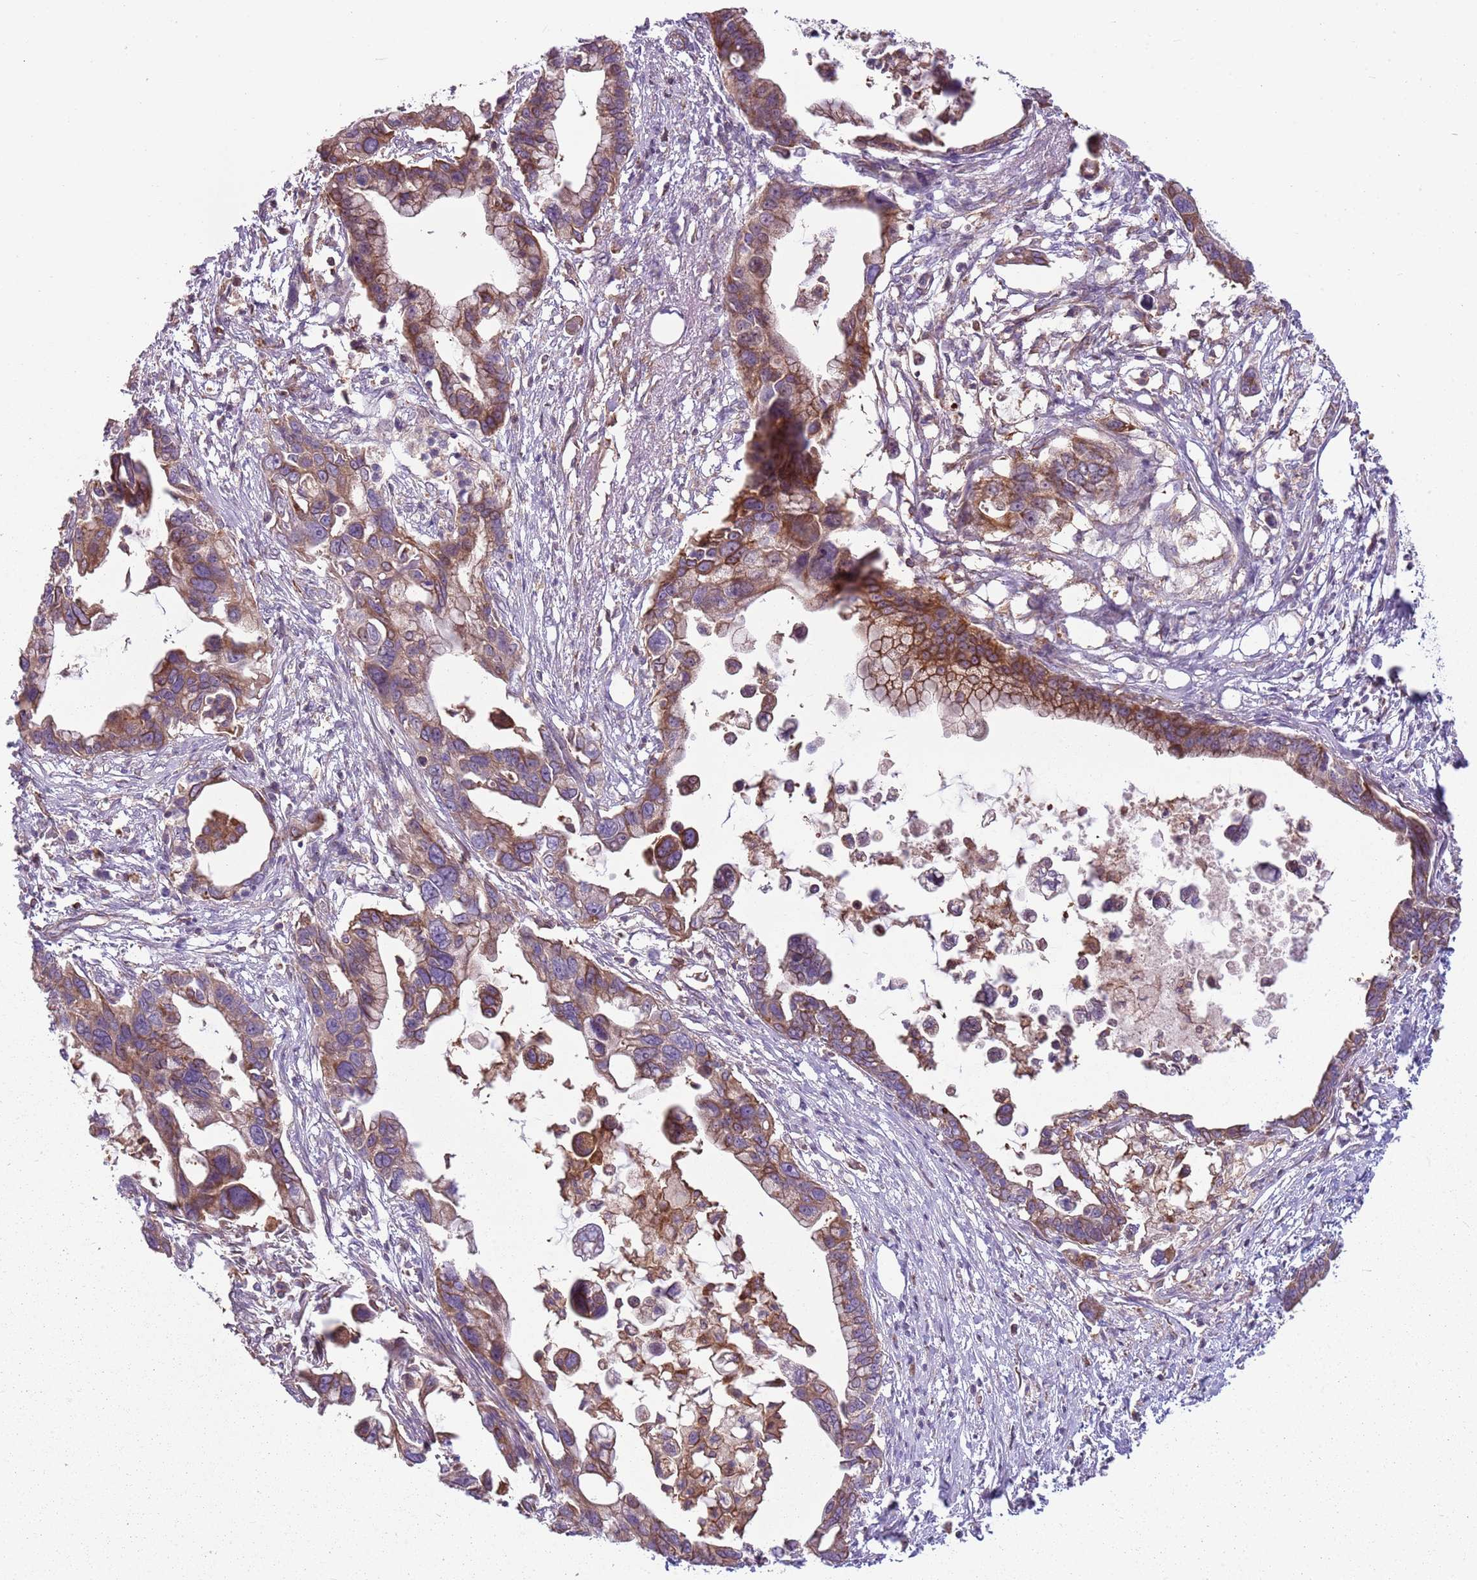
{"staining": {"intensity": "moderate", "quantity": ">75%", "location": "cytoplasmic/membranous"}, "tissue": "pancreatic cancer", "cell_type": "Tumor cells", "image_type": "cancer", "snomed": [{"axis": "morphology", "description": "Adenocarcinoma, NOS"}, {"axis": "topography", "description": "Pancreas"}], "caption": "The photomicrograph exhibits immunohistochemical staining of adenocarcinoma (pancreatic). There is moderate cytoplasmic/membranous staining is identified in approximately >75% of tumor cells.", "gene": "RPL21", "patient": {"sex": "female", "age": 83}}